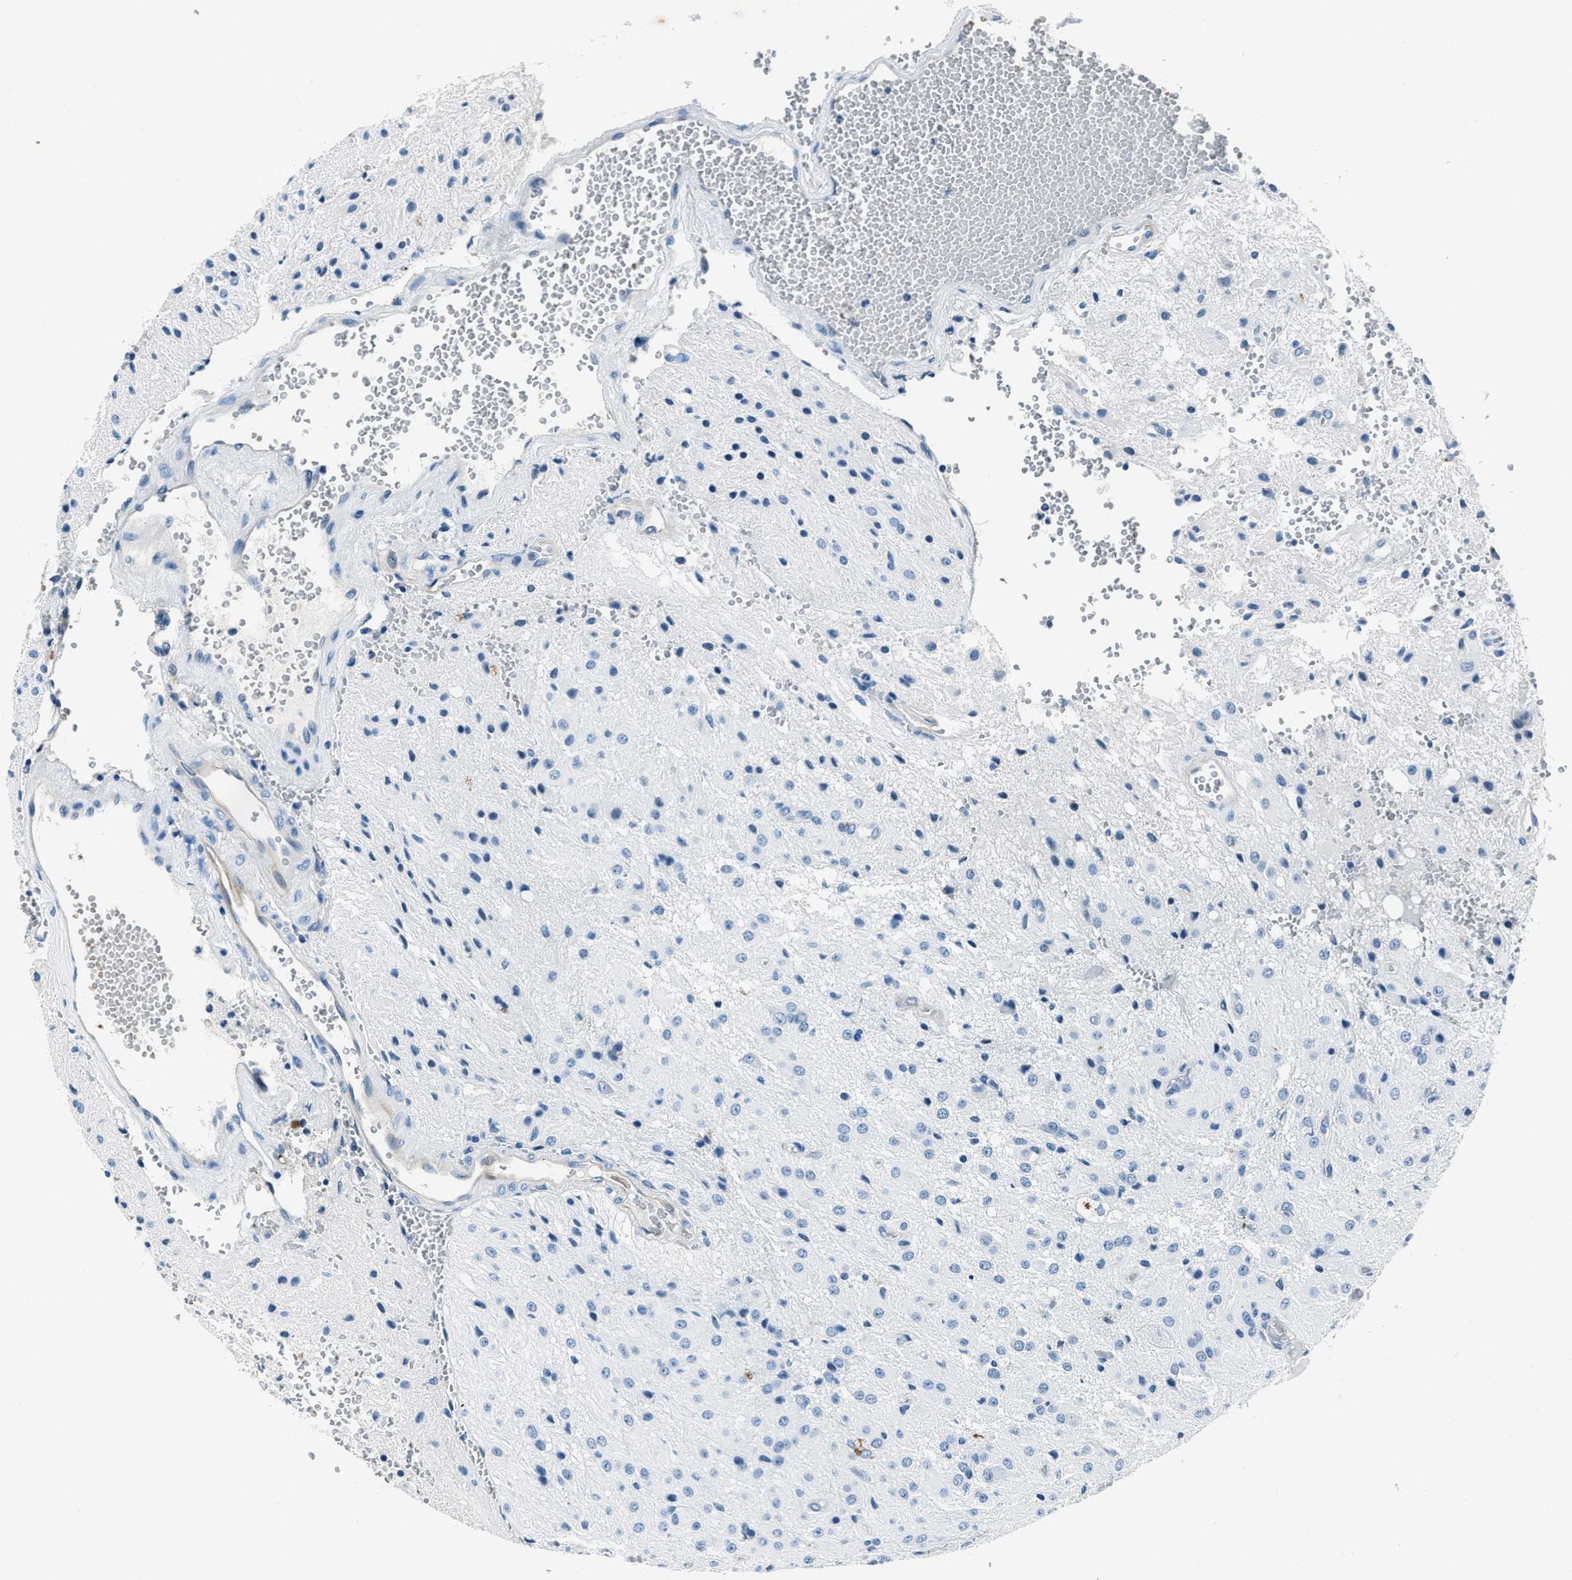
{"staining": {"intensity": "negative", "quantity": "none", "location": "none"}, "tissue": "glioma", "cell_type": "Tumor cells", "image_type": "cancer", "snomed": [{"axis": "morphology", "description": "Glioma, malignant, High grade"}, {"axis": "topography", "description": "Brain"}], "caption": "Tumor cells are negative for protein expression in human glioma.", "gene": "PTPDC1", "patient": {"sex": "female", "age": 59}}